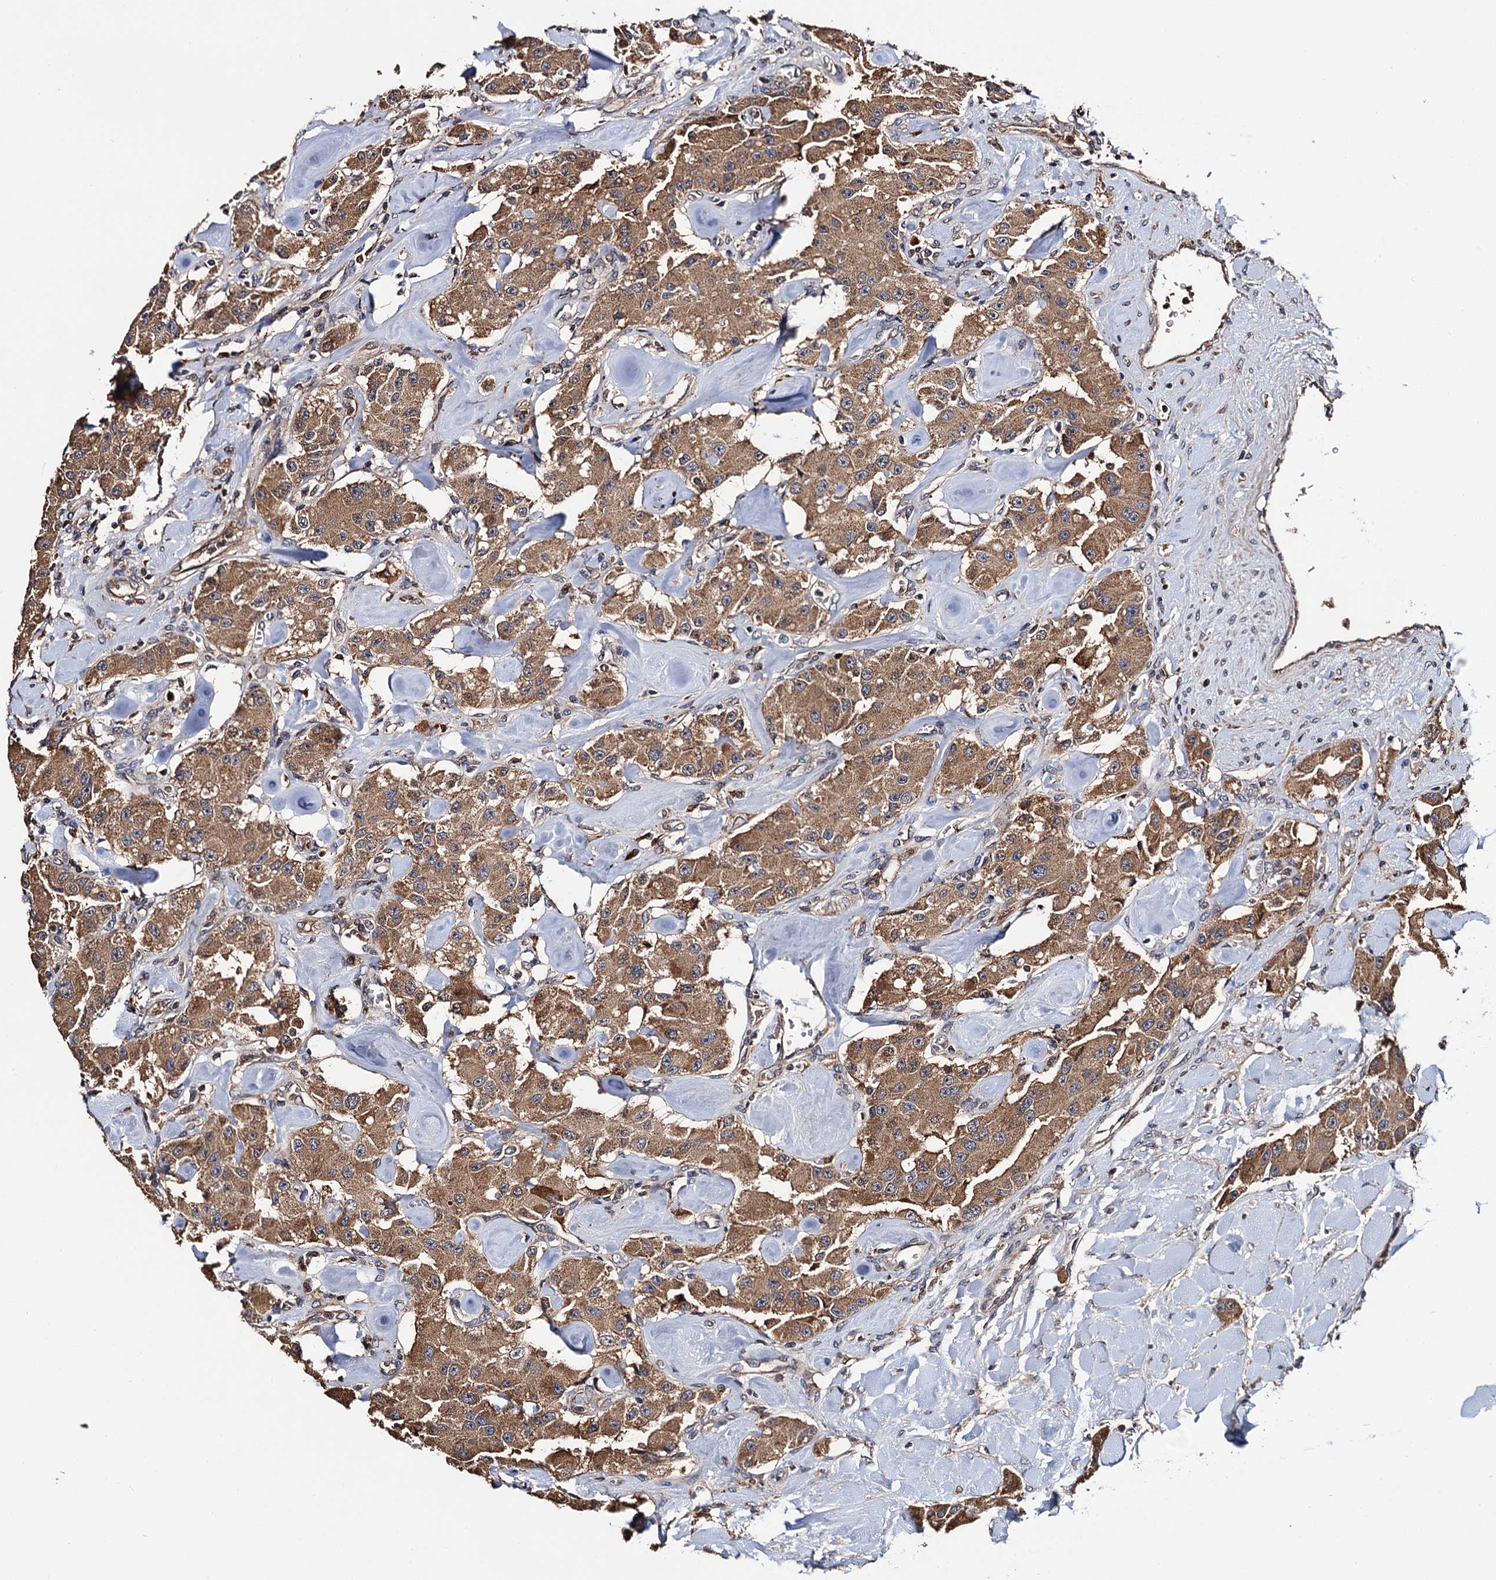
{"staining": {"intensity": "moderate", "quantity": ">75%", "location": "cytoplasmic/membranous"}, "tissue": "carcinoid", "cell_type": "Tumor cells", "image_type": "cancer", "snomed": [{"axis": "morphology", "description": "Carcinoid, malignant, NOS"}, {"axis": "topography", "description": "Pancreas"}], "caption": "Carcinoid tissue exhibits moderate cytoplasmic/membranous positivity in approximately >75% of tumor cells", "gene": "RGS11", "patient": {"sex": "male", "age": 41}}